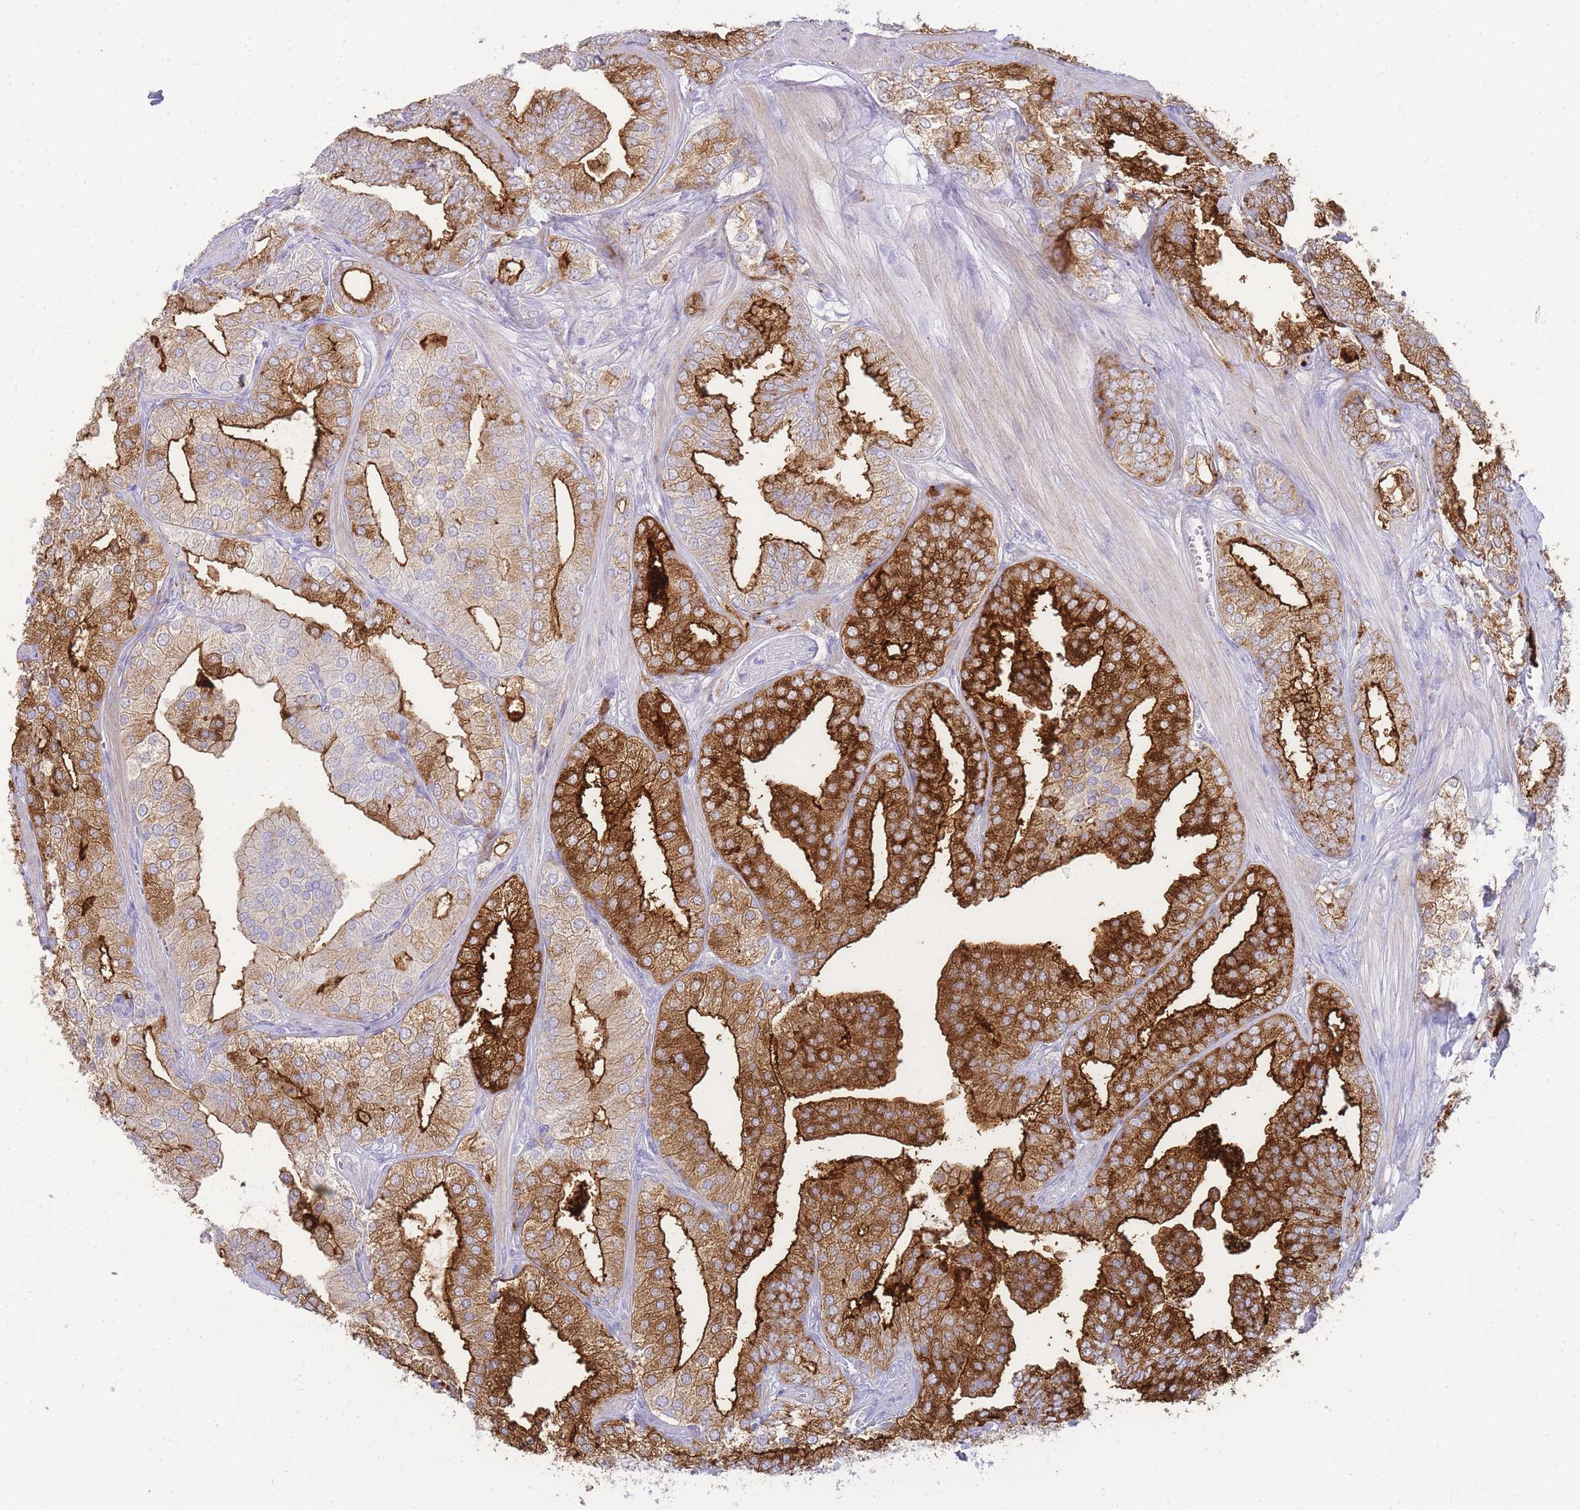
{"staining": {"intensity": "strong", "quantity": ">75%", "location": "cytoplasmic/membranous"}, "tissue": "prostate cancer", "cell_type": "Tumor cells", "image_type": "cancer", "snomed": [{"axis": "morphology", "description": "Adenocarcinoma, High grade"}, {"axis": "topography", "description": "Prostate"}], "caption": "A high-resolution histopathology image shows immunohistochemistry staining of prostate high-grade adenocarcinoma, which demonstrates strong cytoplasmic/membranous expression in approximately >75% of tumor cells.", "gene": "DPP4", "patient": {"sex": "male", "age": 50}}